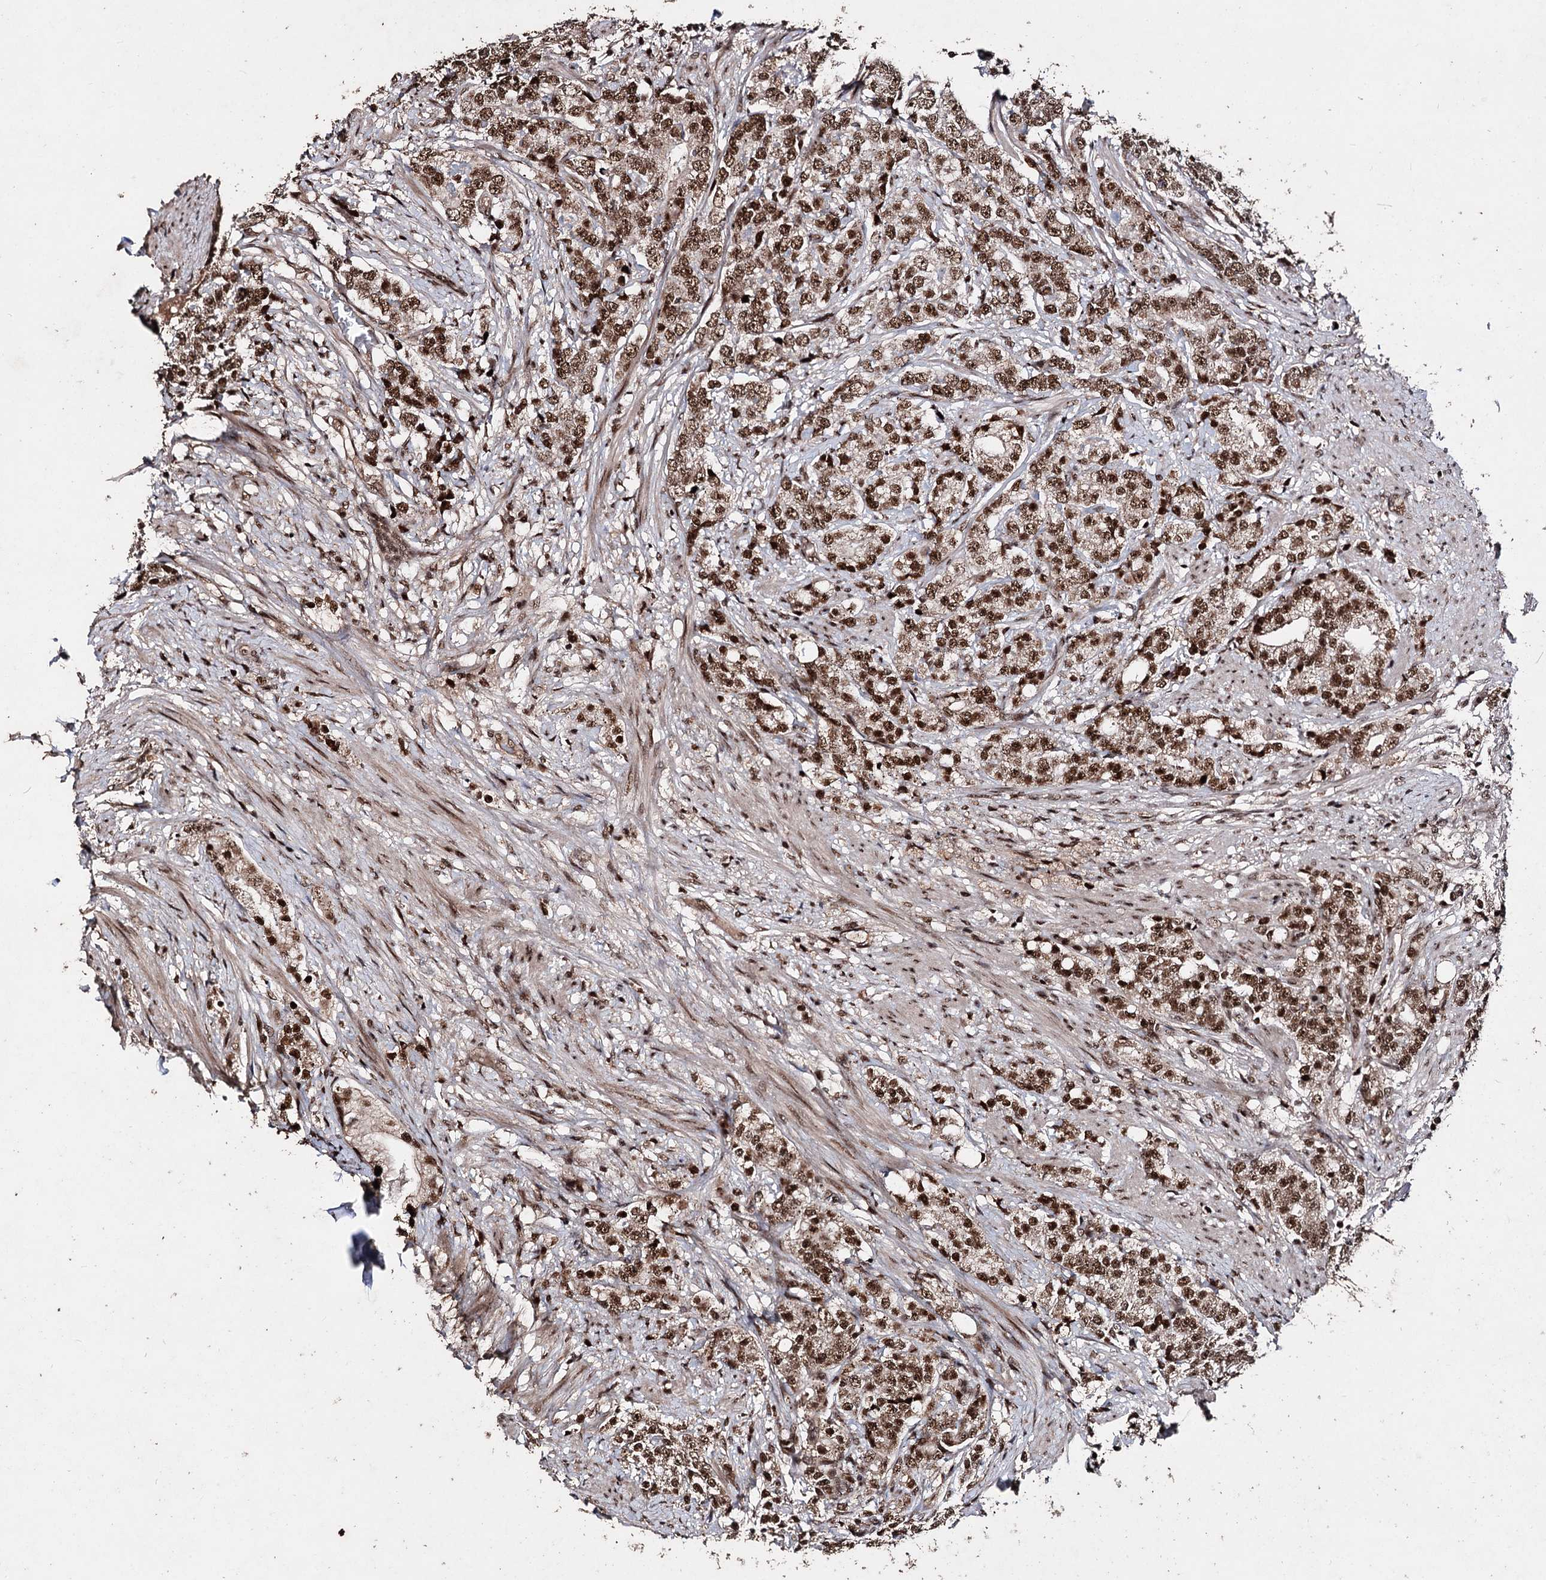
{"staining": {"intensity": "moderate", "quantity": ">75%", "location": "nuclear"}, "tissue": "prostate cancer", "cell_type": "Tumor cells", "image_type": "cancer", "snomed": [{"axis": "morphology", "description": "Adenocarcinoma, High grade"}, {"axis": "topography", "description": "Prostate"}], "caption": "This histopathology image demonstrates IHC staining of prostate cancer, with medium moderate nuclear positivity in approximately >75% of tumor cells.", "gene": "U2SURP", "patient": {"sex": "male", "age": 69}}